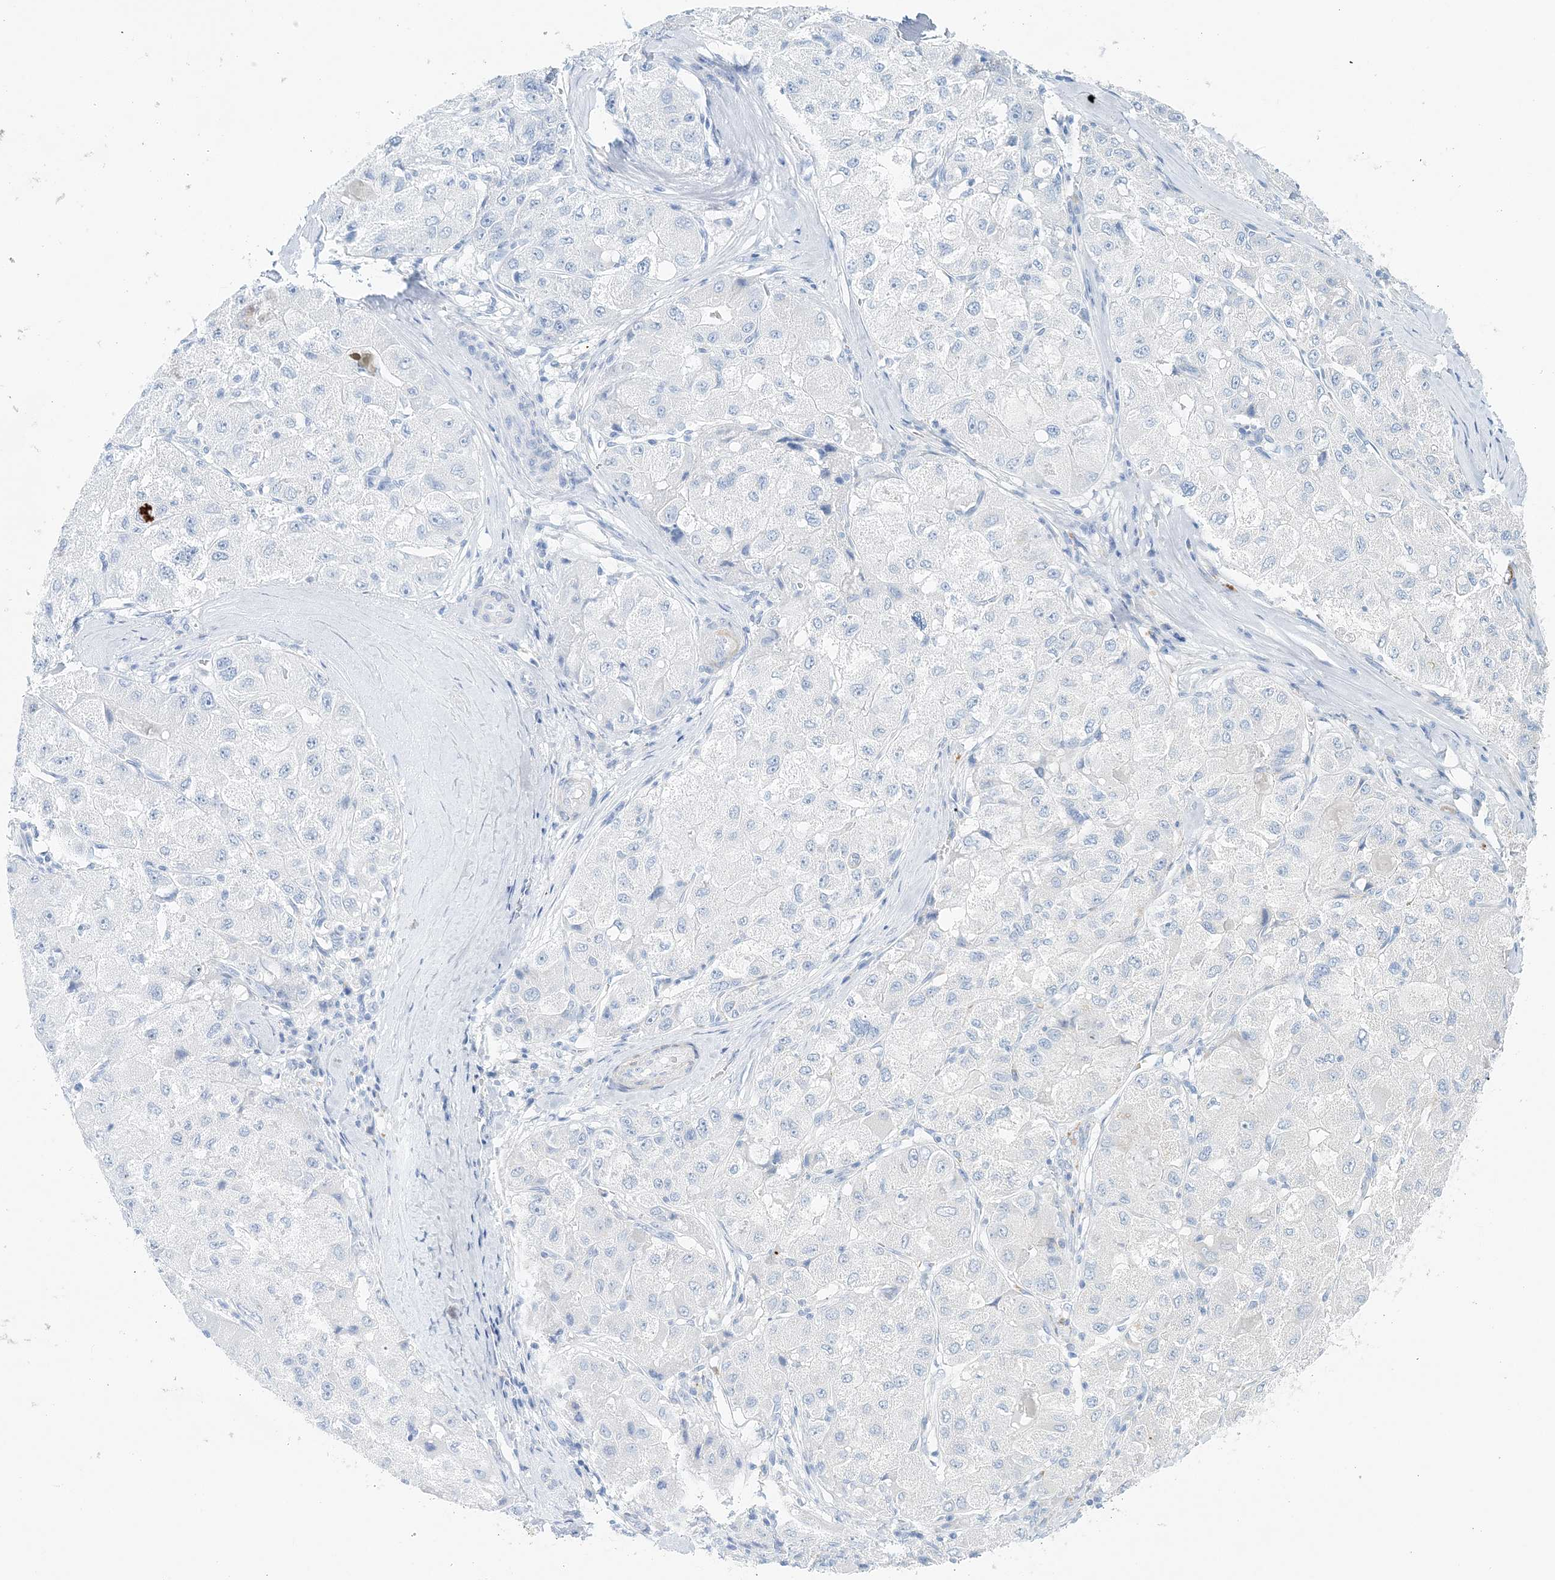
{"staining": {"intensity": "negative", "quantity": "none", "location": "none"}, "tissue": "liver cancer", "cell_type": "Tumor cells", "image_type": "cancer", "snomed": [{"axis": "morphology", "description": "Carcinoma, Hepatocellular, NOS"}, {"axis": "topography", "description": "Liver"}], "caption": "Protein analysis of liver cancer exhibits no significant staining in tumor cells.", "gene": "TTI1", "patient": {"sex": "male", "age": 80}}